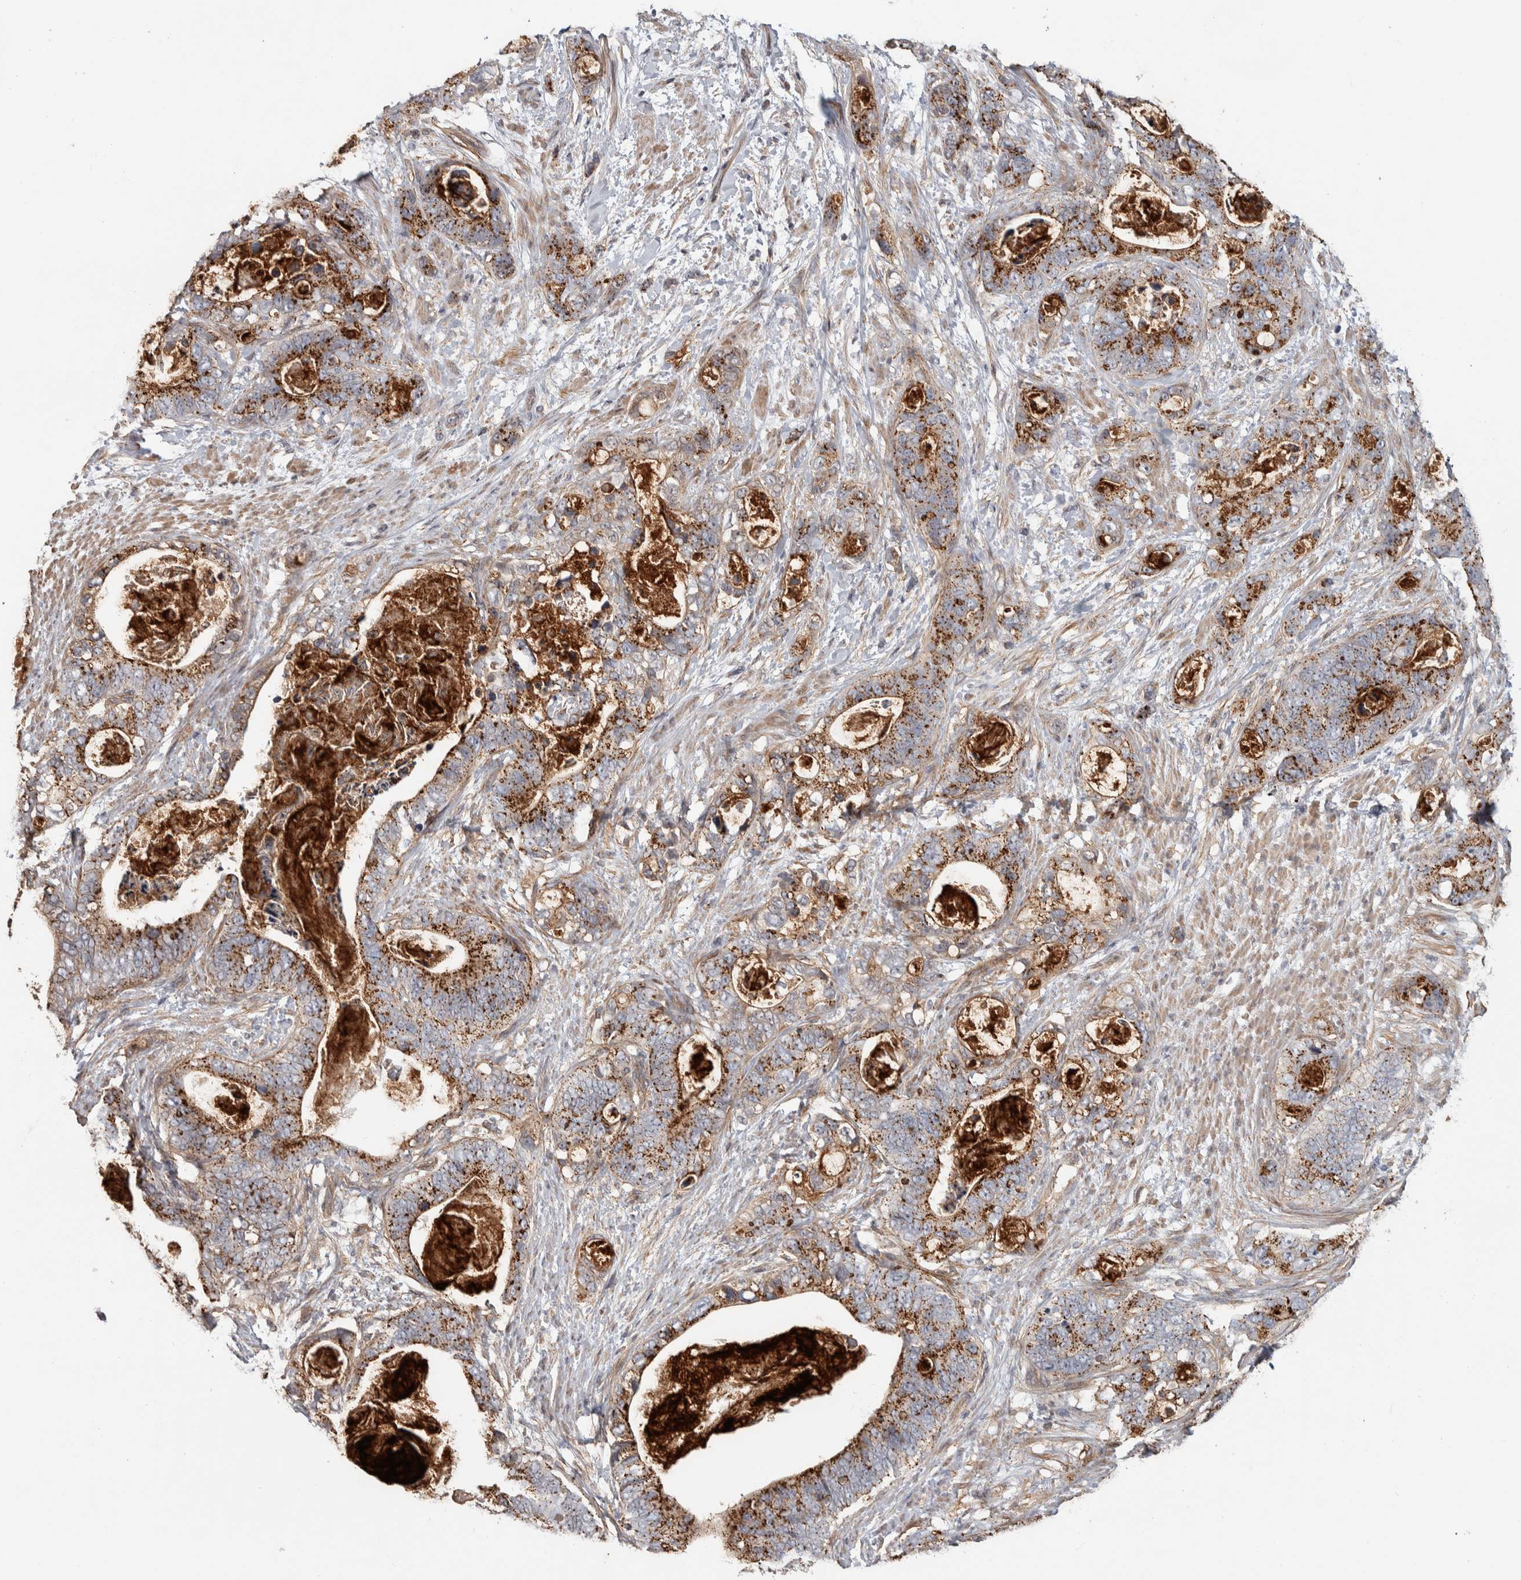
{"staining": {"intensity": "strong", "quantity": "25%-75%", "location": "cytoplasmic/membranous"}, "tissue": "stomach cancer", "cell_type": "Tumor cells", "image_type": "cancer", "snomed": [{"axis": "morphology", "description": "Normal tissue, NOS"}, {"axis": "morphology", "description": "Adenocarcinoma, NOS"}, {"axis": "topography", "description": "Stomach"}], "caption": "Immunohistochemical staining of human stomach adenocarcinoma reveals high levels of strong cytoplasmic/membranous protein positivity in approximately 25%-75% of tumor cells. (DAB (3,3'-diaminobenzidine) IHC, brown staining for protein, blue staining for nuclei).", "gene": "CHMP4C", "patient": {"sex": "female", "age": 89}}